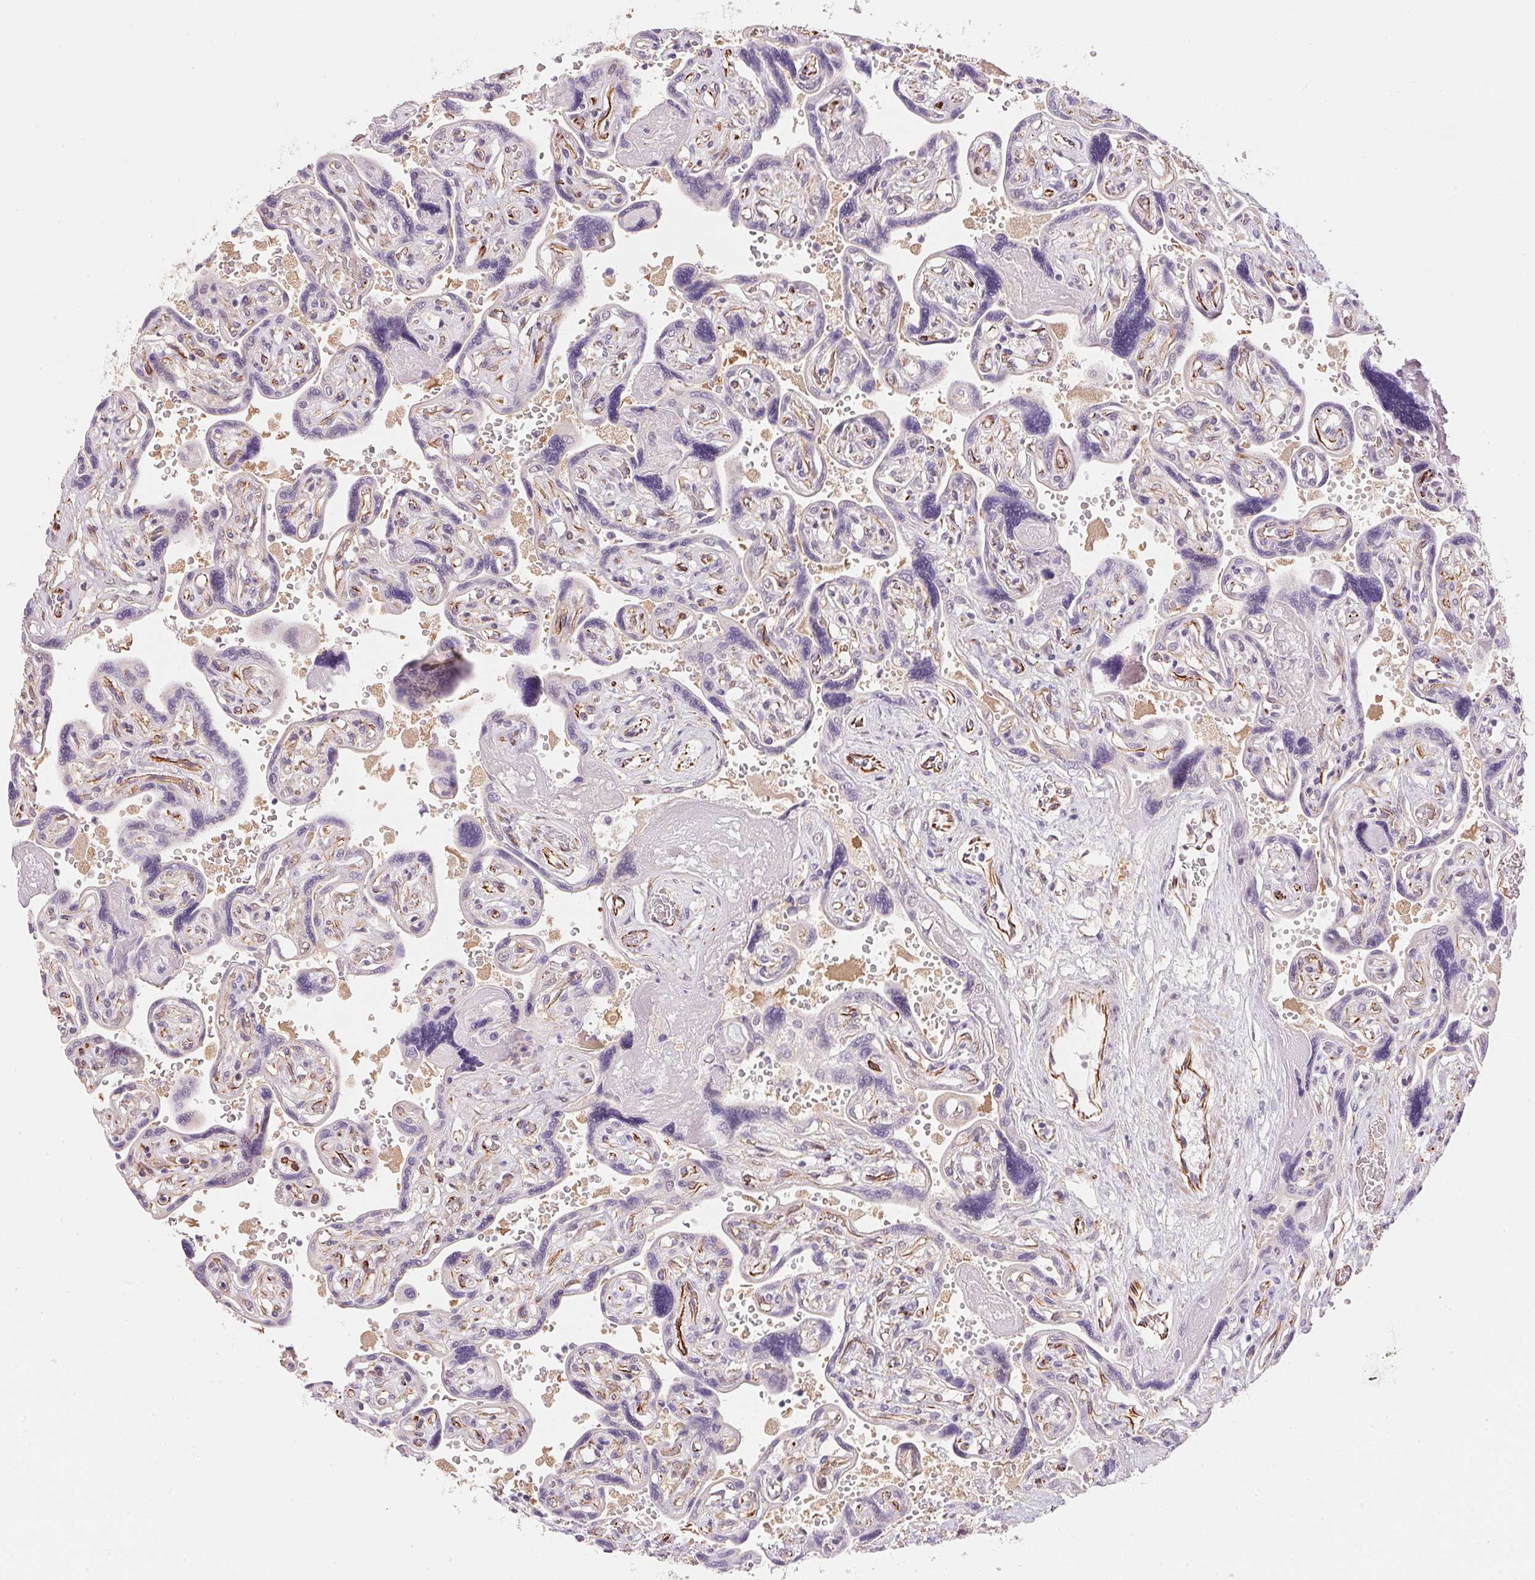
{"staining": {"intensity": "strong", "quantity": "<25%", "location": "cytoplasmic/membranous"}, "tissue": "placenta", "cell_type": "Decidual cells", "image_type": "normal", "snomed": [{"axis": "morphology", "description": "Normal tissue, NOS"}, {"axis": "topography", "description": "Placenta"}], "caption": "Decidual cells display medium levels of strong cytoplasmic/membranous staining in approximately <25% of cells in unremarkable human placenta.", "gene": "GYG2", "patient": {"sex": "female", "age": 32}}